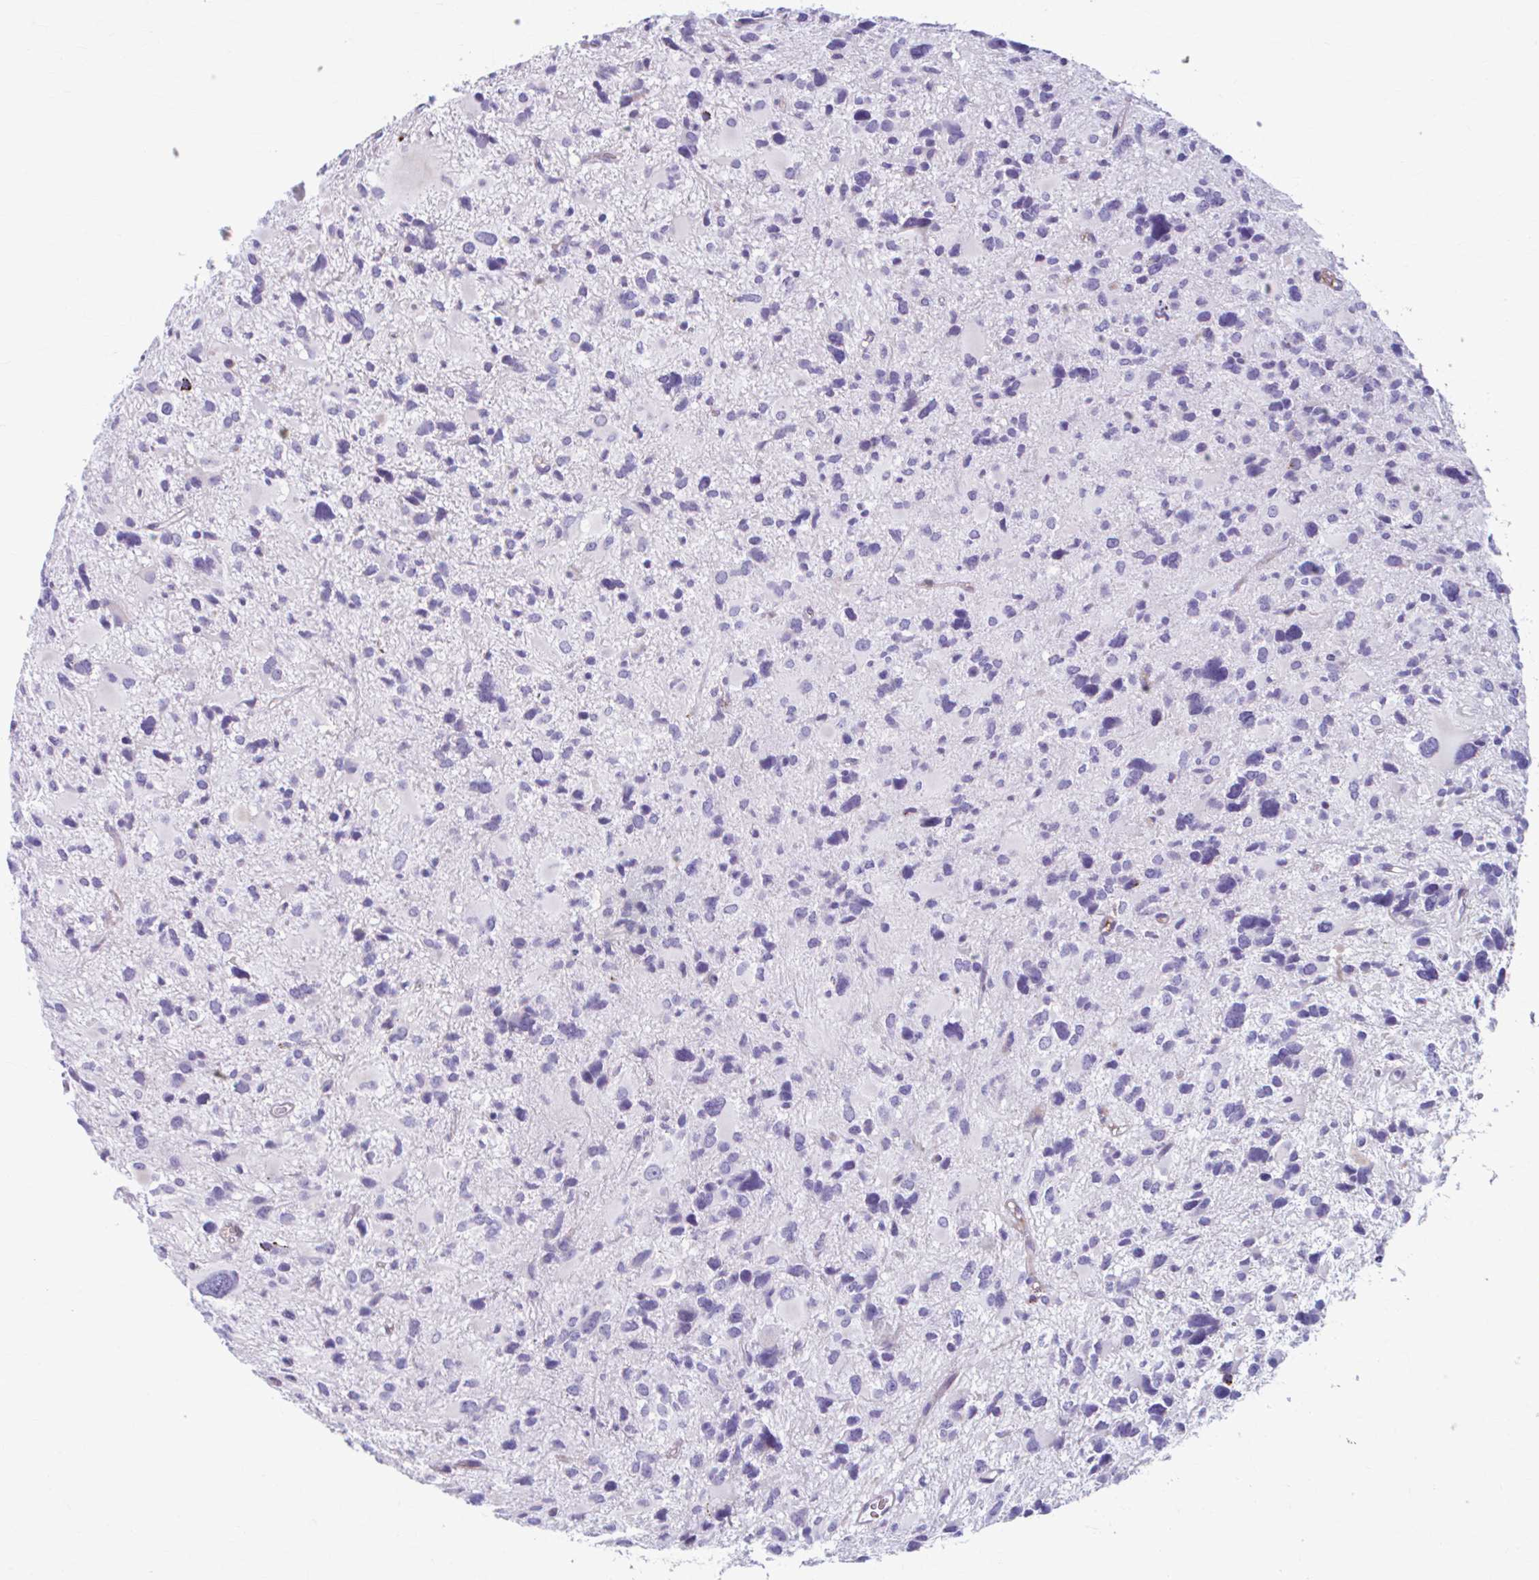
{"staining": {"intensity": "negative", "quantity": "none", "location": "none"}, "tissue": "glioma", "cell_type": "Tumor cells", "image_type": "cancer", "snomed": [{"axis": "morphology", "description": "Glioma, malignant, High grade"}, {"axis": "topography", "description": "Brain"}], "caption": "Immunohistochemistry (IHC) photomicrograph of neoplastic tissue: glioma stained with DAB exhibits no significant protein positivity in tumor cells.", "gene": "C12orf71", "patient": {"sex": "female", "age": 11}}